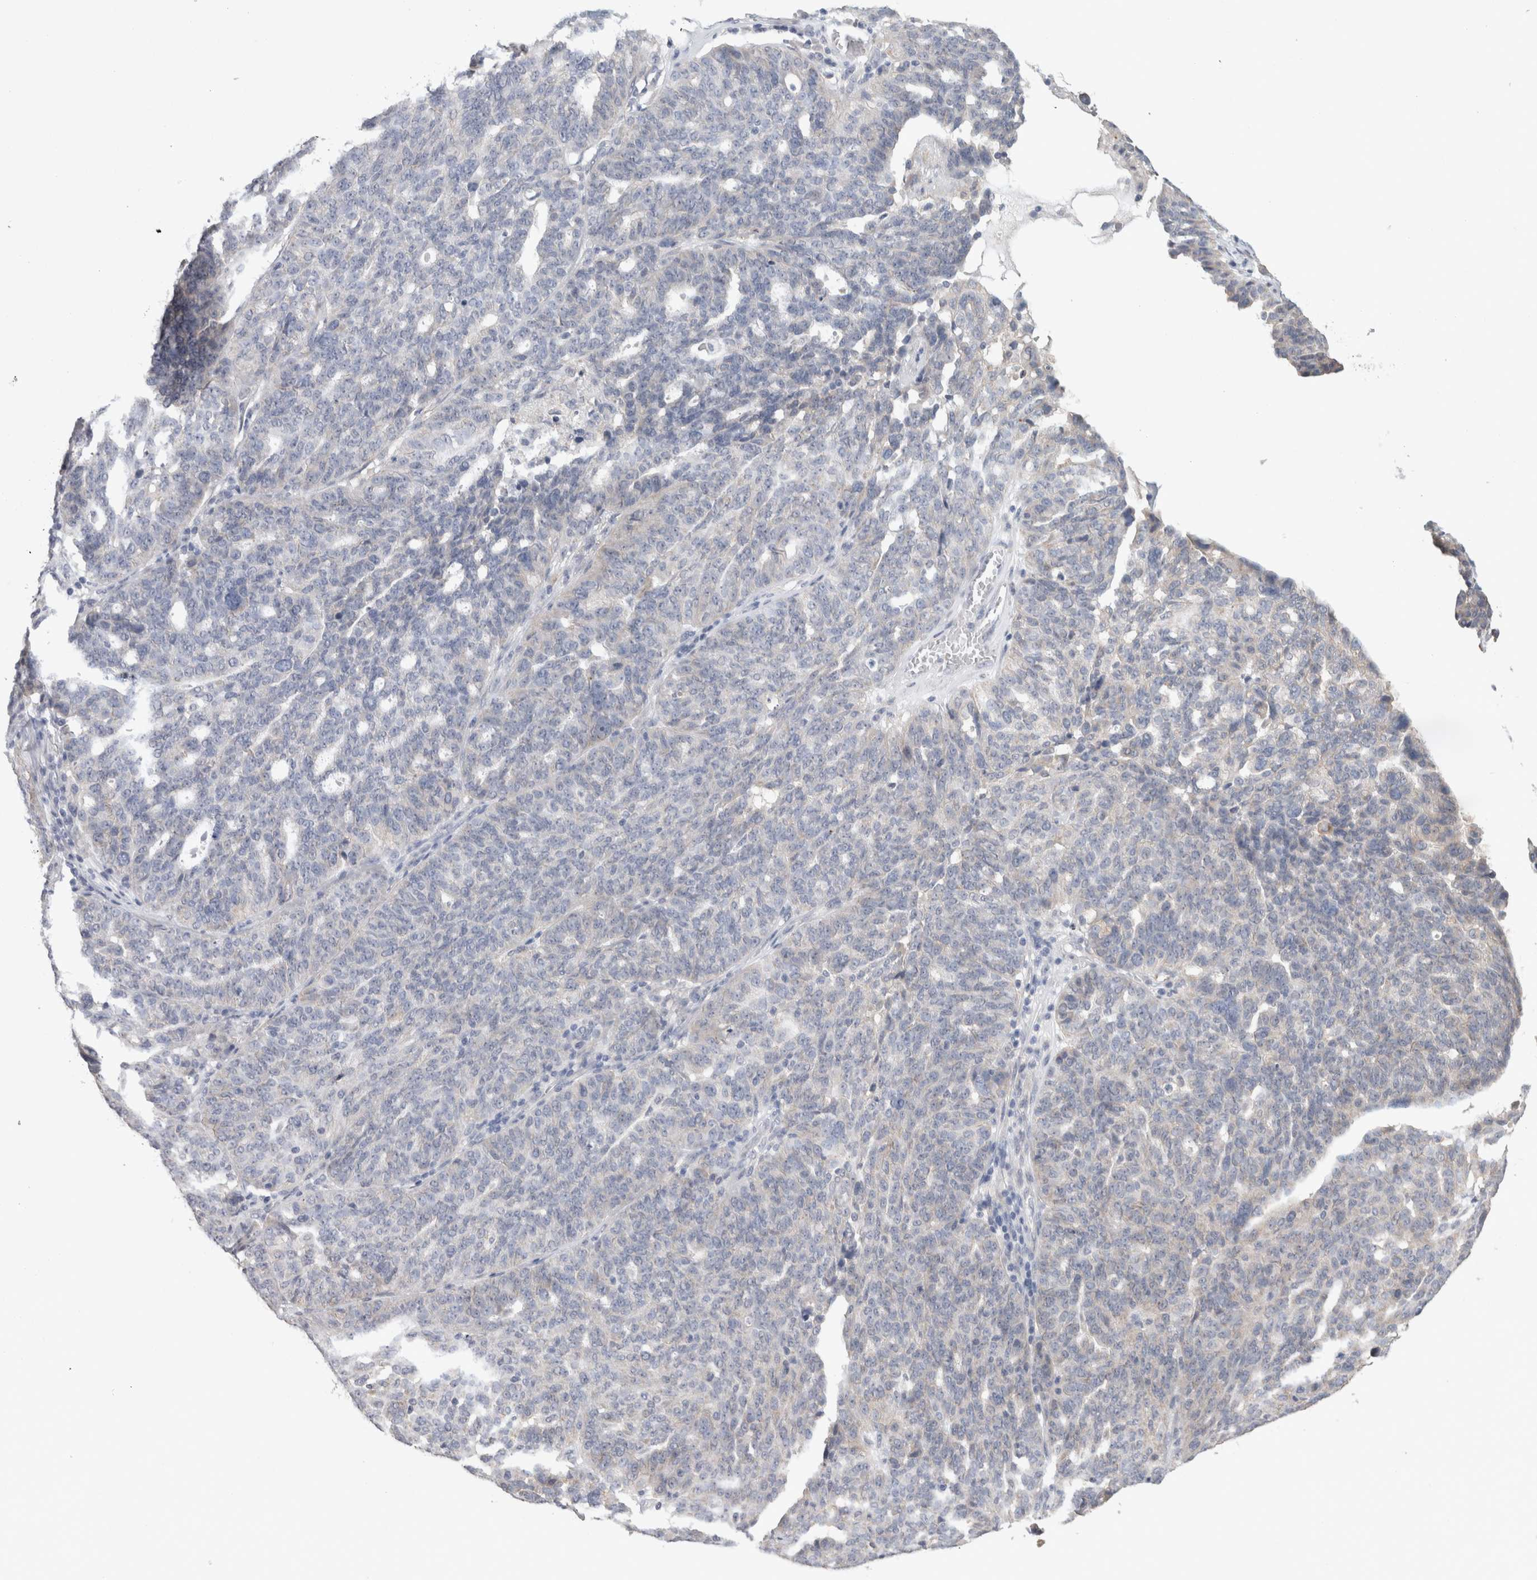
{"staining": {"intensity": "negative", "quantity": "none", "location": "none"}, "tissue": "ovarian cancer", "cell_type": "Tumor cells", "image_type": "cancer", "snomed": [{"axis": "morphology", "description": "Cystadenocarcinoma, serous, NOS"}, {"axis": "topography", "description": "Ovary"}], "caption": "Immunohistochemical staining of ovarian serous cystadenocarcinoma demonstrates no significant staining in tumor cells.", "gene": "RAB14", "patient": {"sex": "female", "age": 59}}